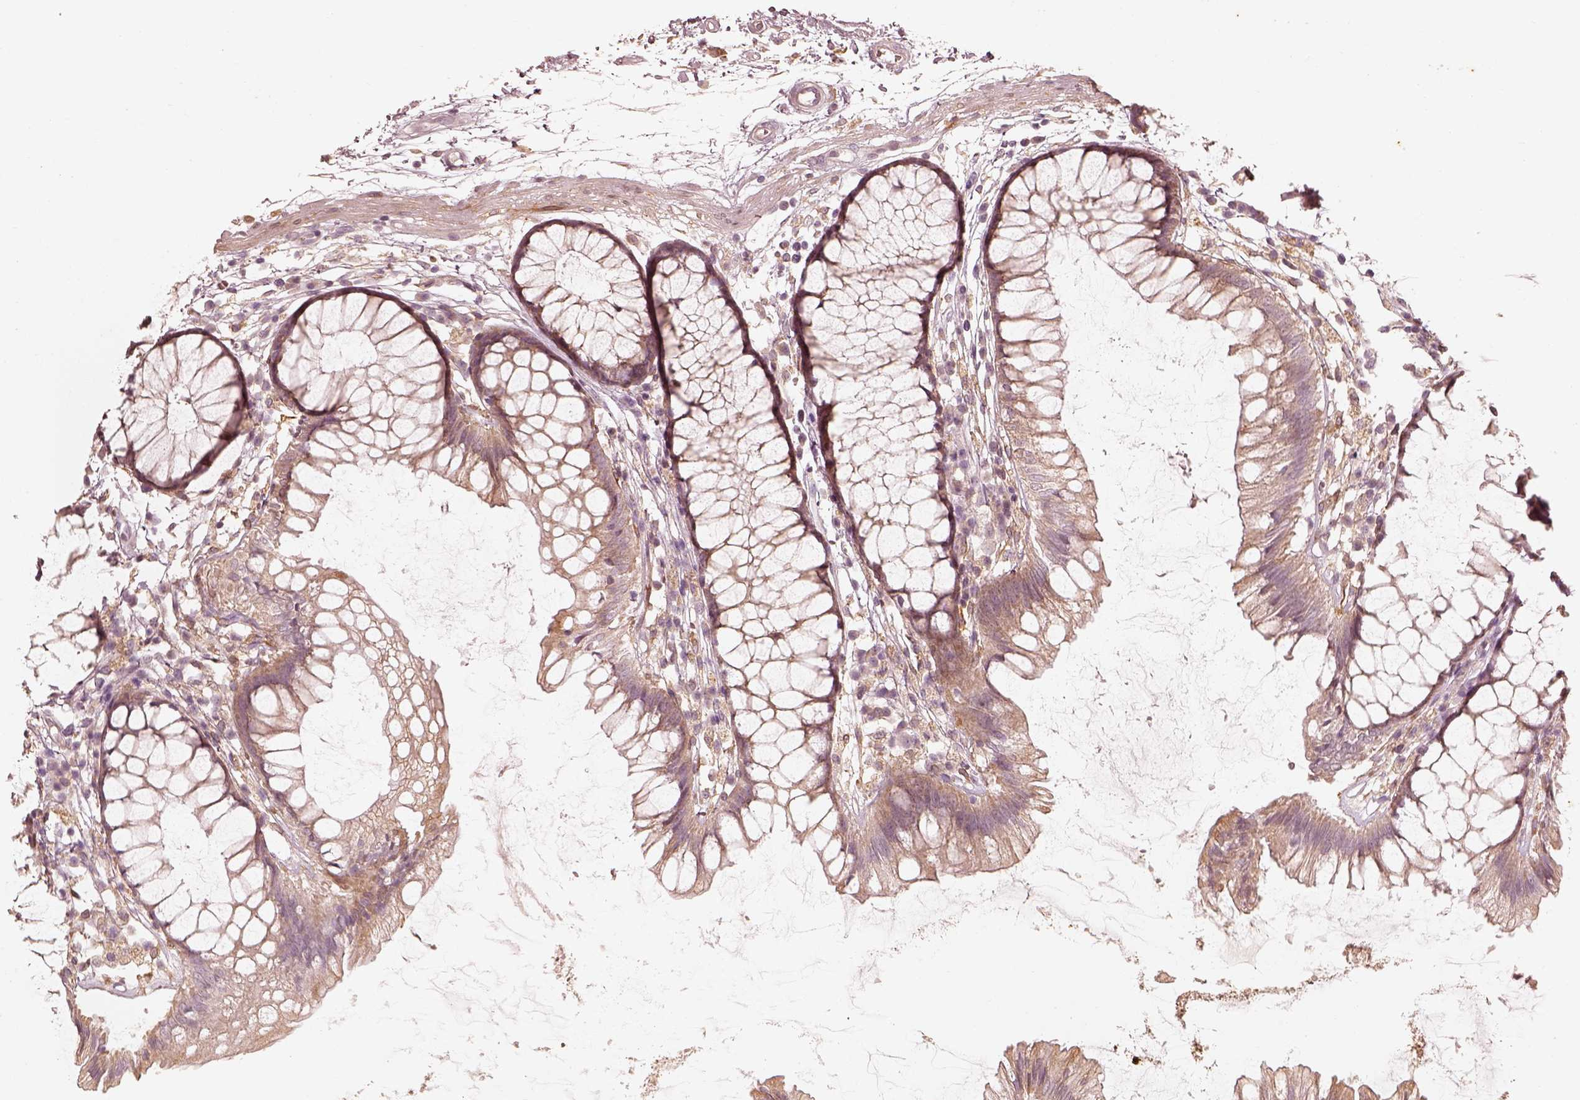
{"staining": {"intensity": "negative", "quantity": "none", "location": "none"}, "tissue": "colon", "cell_type": "Endothelial cells", "image_type": "normal", "snomed": [{"axis": "morphology", "description": "Normal tissue, NOS"}, {"axis": "morphology", "description": "Adenocarcinoma, NOS"}, {"axis": "topography", "description": "Colon"}], "caption": "This is an immunohistochemistry micrograph of benign human colon. There is no expression in endothelial cells.", "gene": "WLS", "patient": {"sex": "male", "age": 65}}